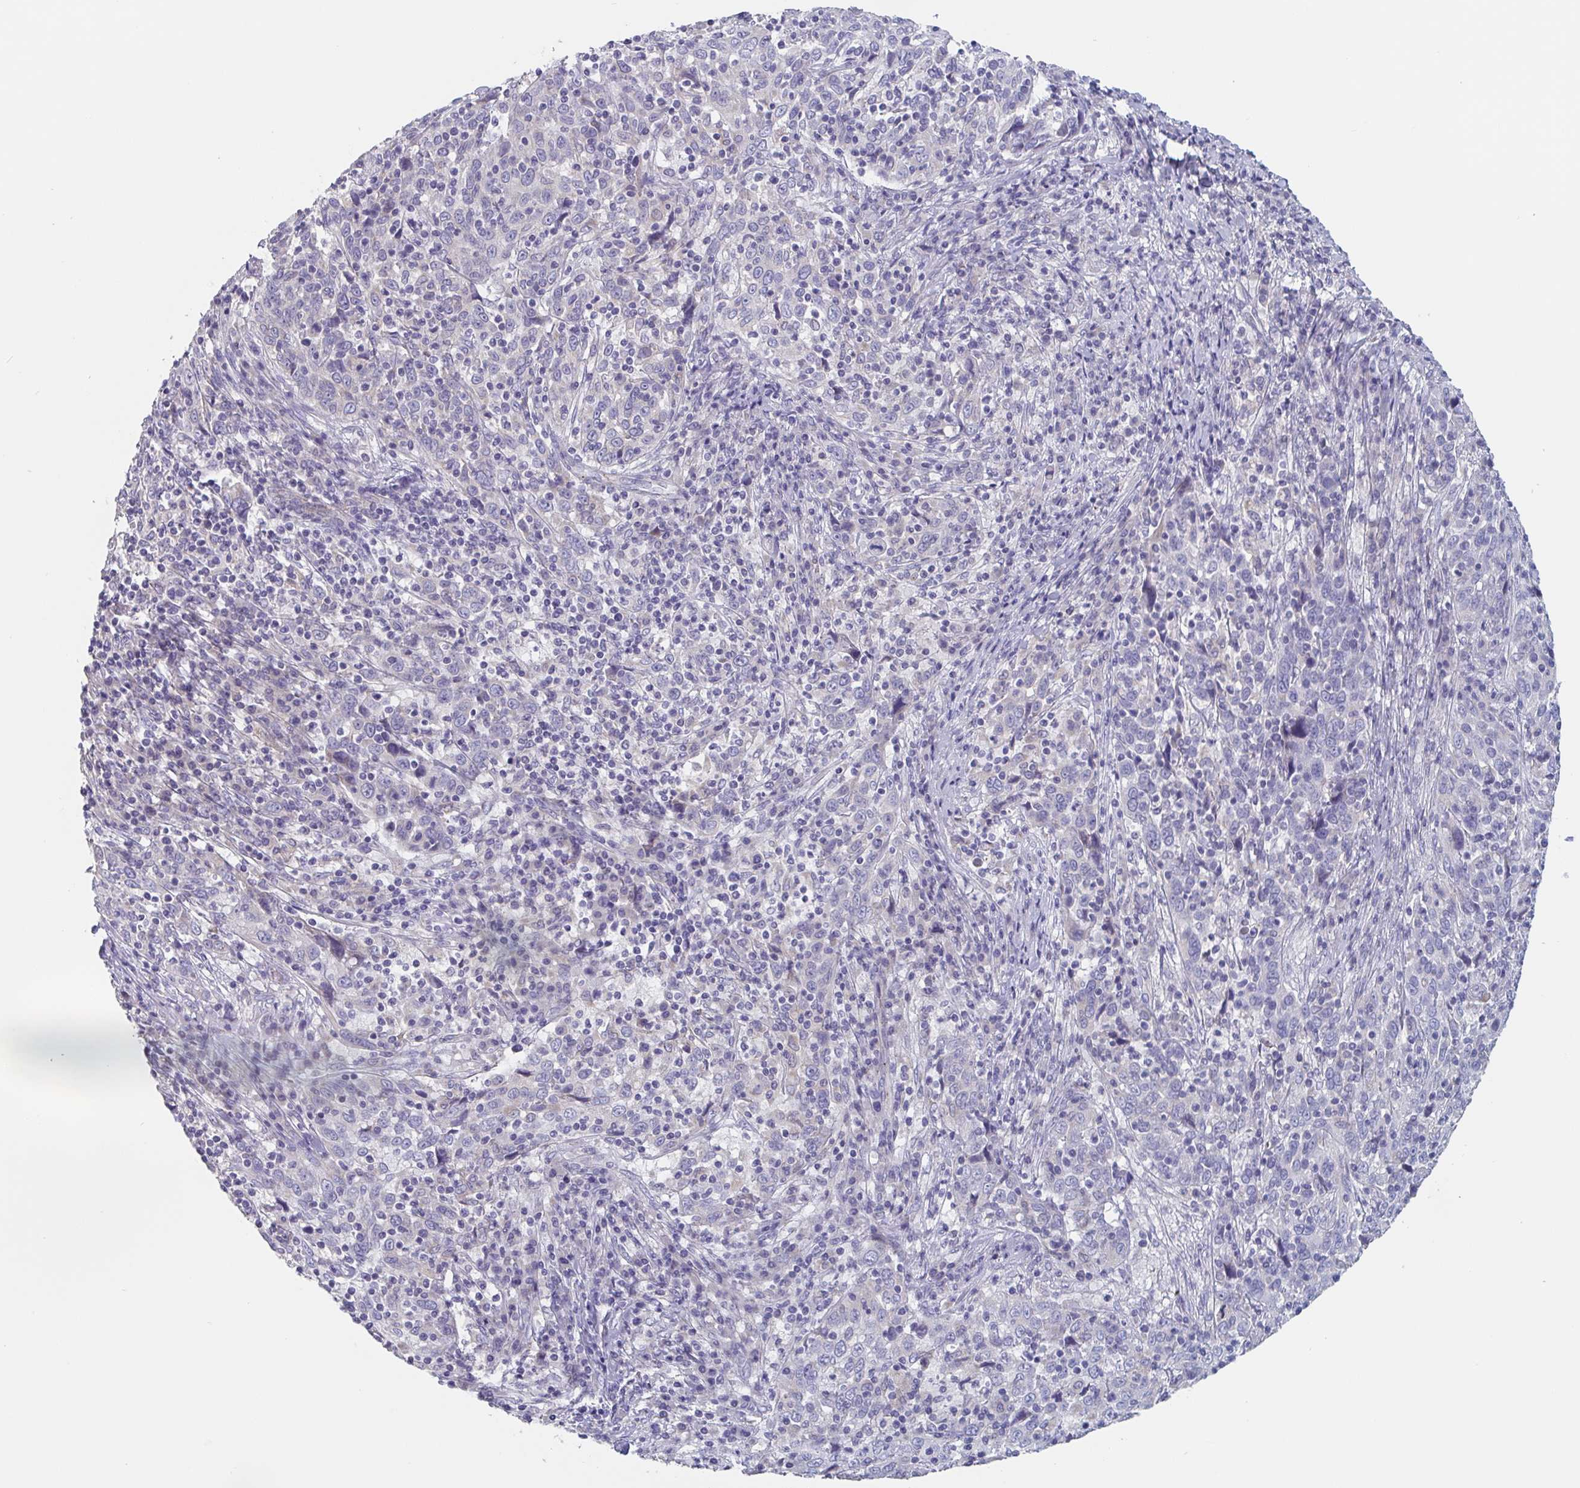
{"staining": {"intensity": "negative", "quantity": "none", "location": "none"}, "tissue": "cervical cancer", "cell_type": "Tumor cells", "image_type": "cancer", "snomed": [{"axis": "morphology", "description": "Squamous cell carcinoma, NOS"}, {"axis": "topography", "description": "Cervix"}], "caption": "IHC of cervical squamous cell carcinoma shows no positivity in tumor cells.", "gene": "ABHD16A", "patient": {"sex": "female", "age": 46}}